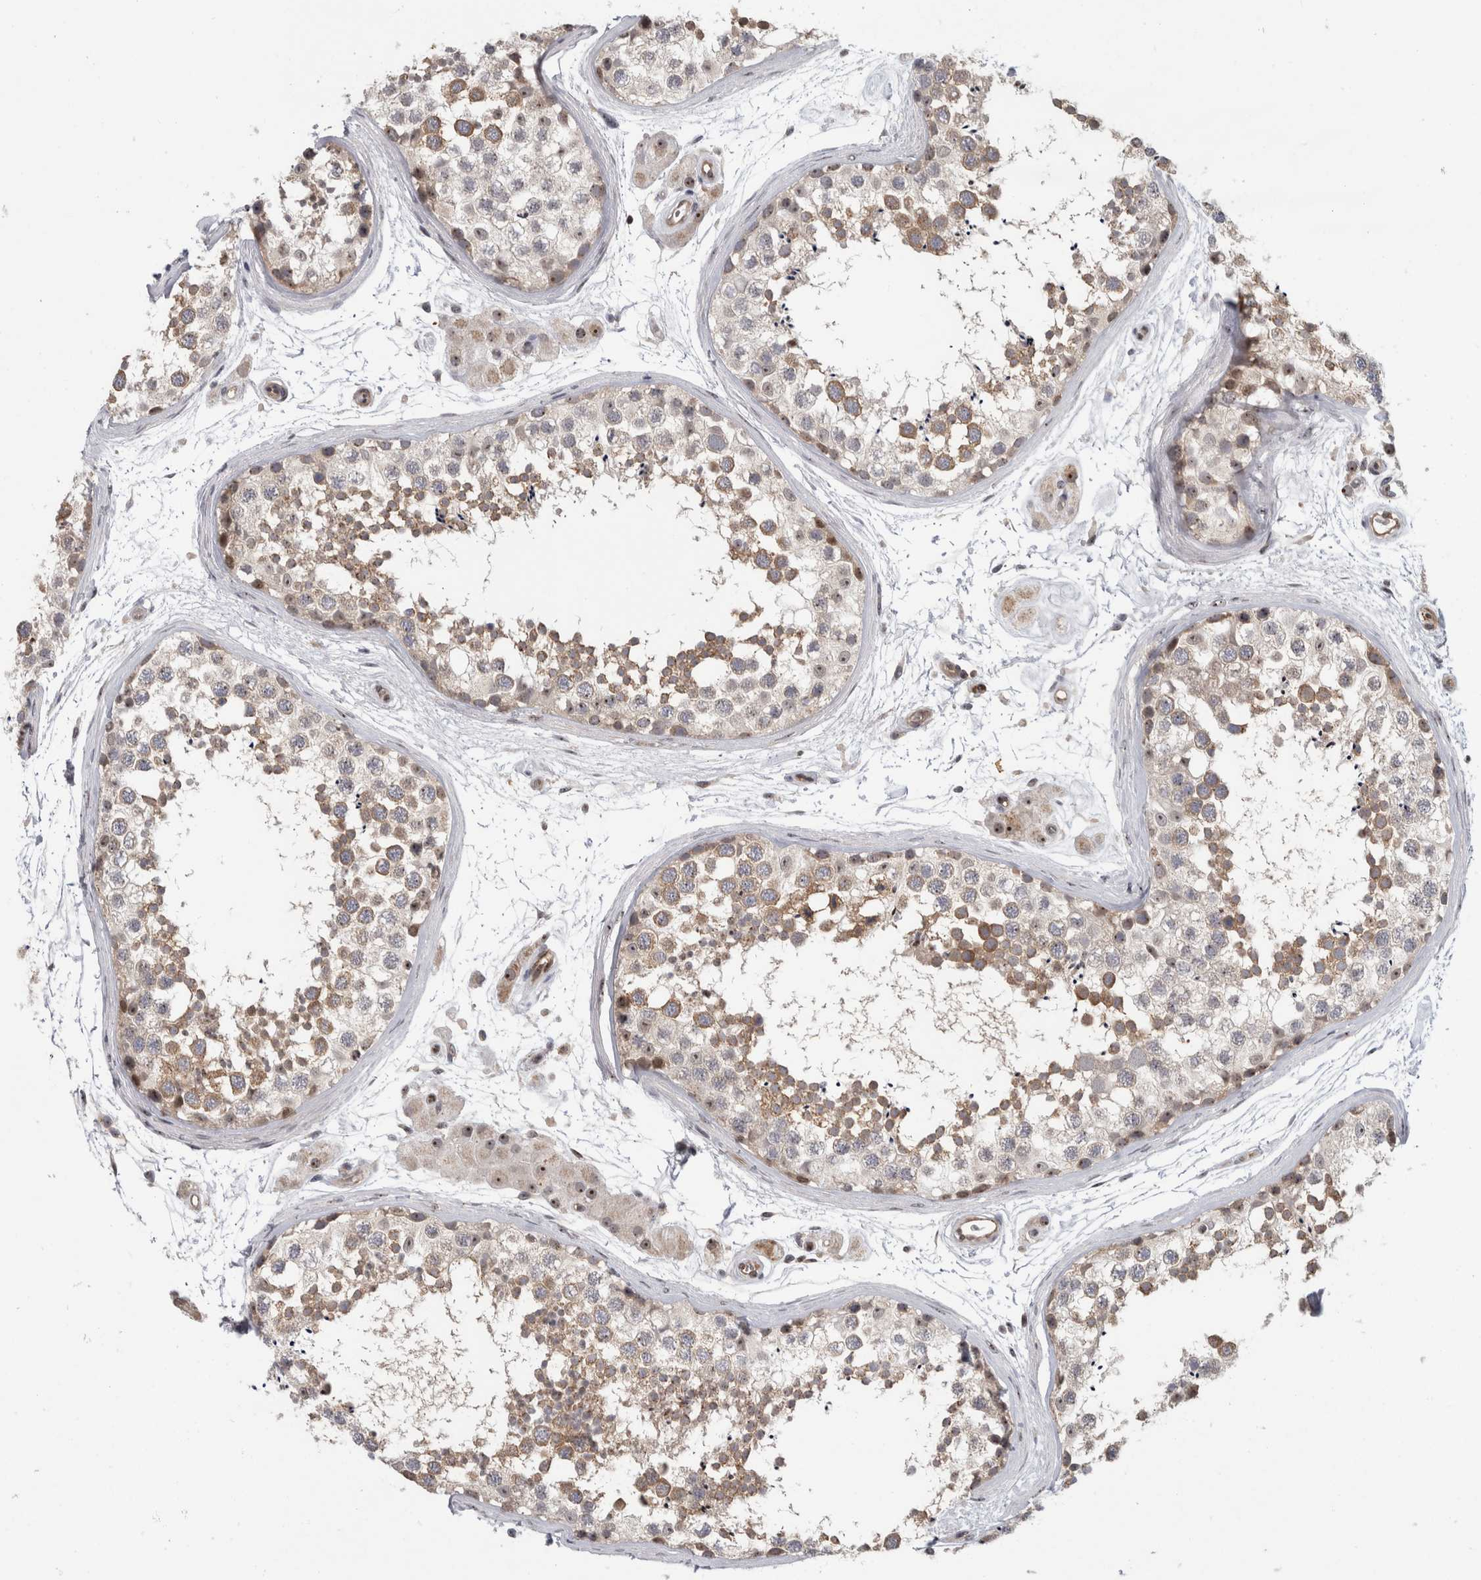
{"staining": {"intensity": "weak", "quantity": "25%-75%", "location": "cytoplasmic/membranous,nuclear"}, "tissue": "testis", "cell_type": "Cells in seminiferous ducts", "image_type": "normal", "snomed": [{"axis": "morphology", "description": "Normal tissue, NOS"}, {"axis": "topography", "description": "Testis"}], "caption": "Immunohistochemical staining of unremarkable testis reveals 25%-75% levels of weak cytoplasmic/membranous,nuclear protein expression in approximately 25%-75% of cells in seminiferous ducts. (Brightfield microscopy of DAB IHC at high magnification).", "gene": "TDRD7", "patient": {"sex": "male", "age": 56}}